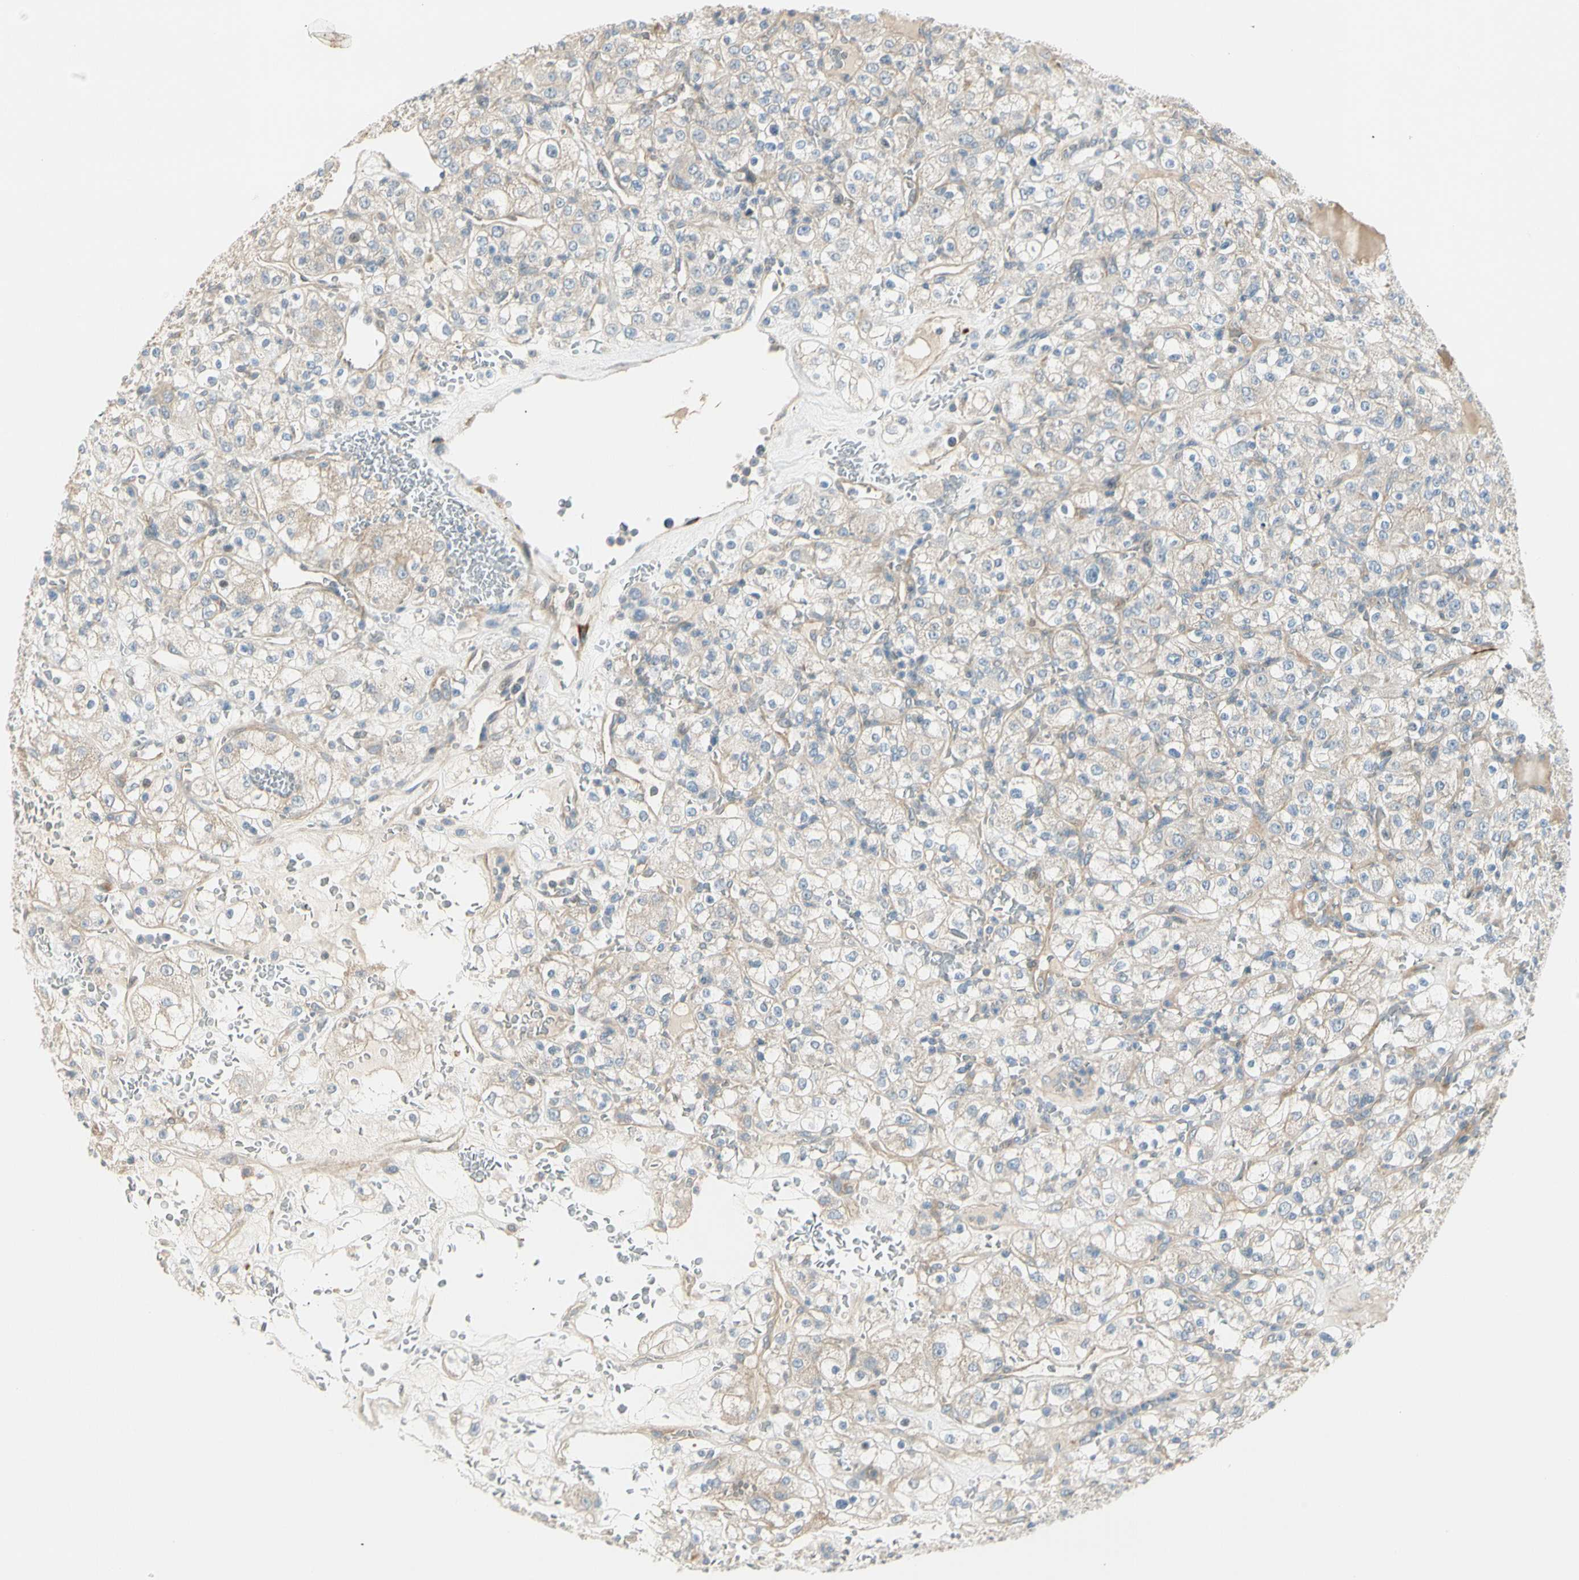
{"staining": {"intensity": "weak", "quantity": "<25%", "location": "cytoplasmic/membranous"}, "tissue": "renal cancer", "cell_type": "Tumor cells", "image_type": "cancer", "snomed": [{"axis": "morphology", "description": "Normal tissue, NOS"}, {"axis": "morphology", "description": "Adenocarcinoma, NOS"}, {"axis": "topography", "description": "Kidney"}], "caption": "Immunohistochemistry (IHC) micrograph of renal adenocarcinoma stained for a protein (brown), which reveals no expression in tumor cells.", "gene": "ADGRA3", "patient": {"sex": "female", "age": 72}}